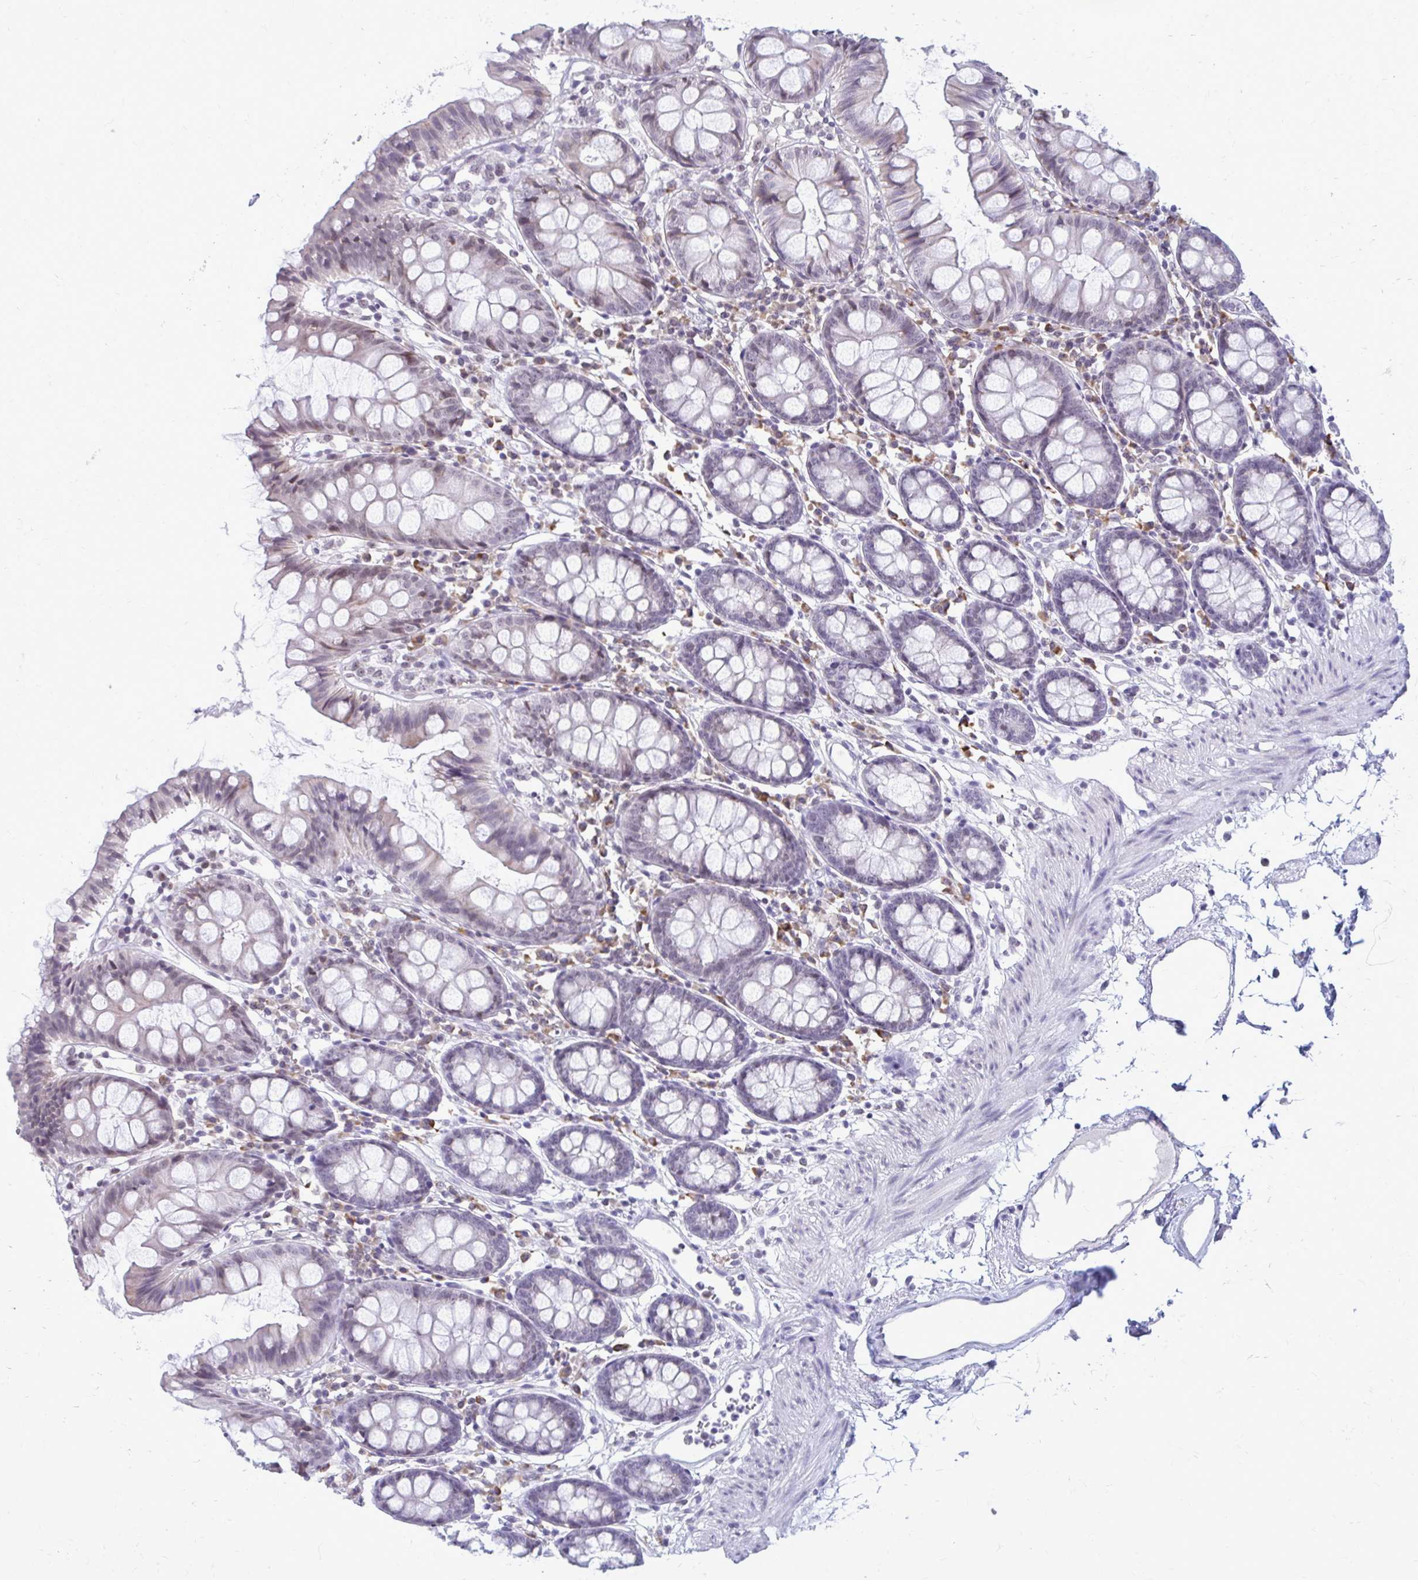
{"staining": {"intensity": "negative", "quantity": "none", "location": "none"}, "tissue": "colon", "cell_type": "Endothelial cells", "image_type": "normal", "snomed": [{"axis": "morphology", "description": "Normal tissue, NOS"}, {"axis": "topography", "description": "Colon"}], "caption": "Immunohistochemical staining of normal colon demonstrates no significant expression in endothelial cells.", "gene": "PROSER1", "patient": {"sex": "female", "age": 84}}